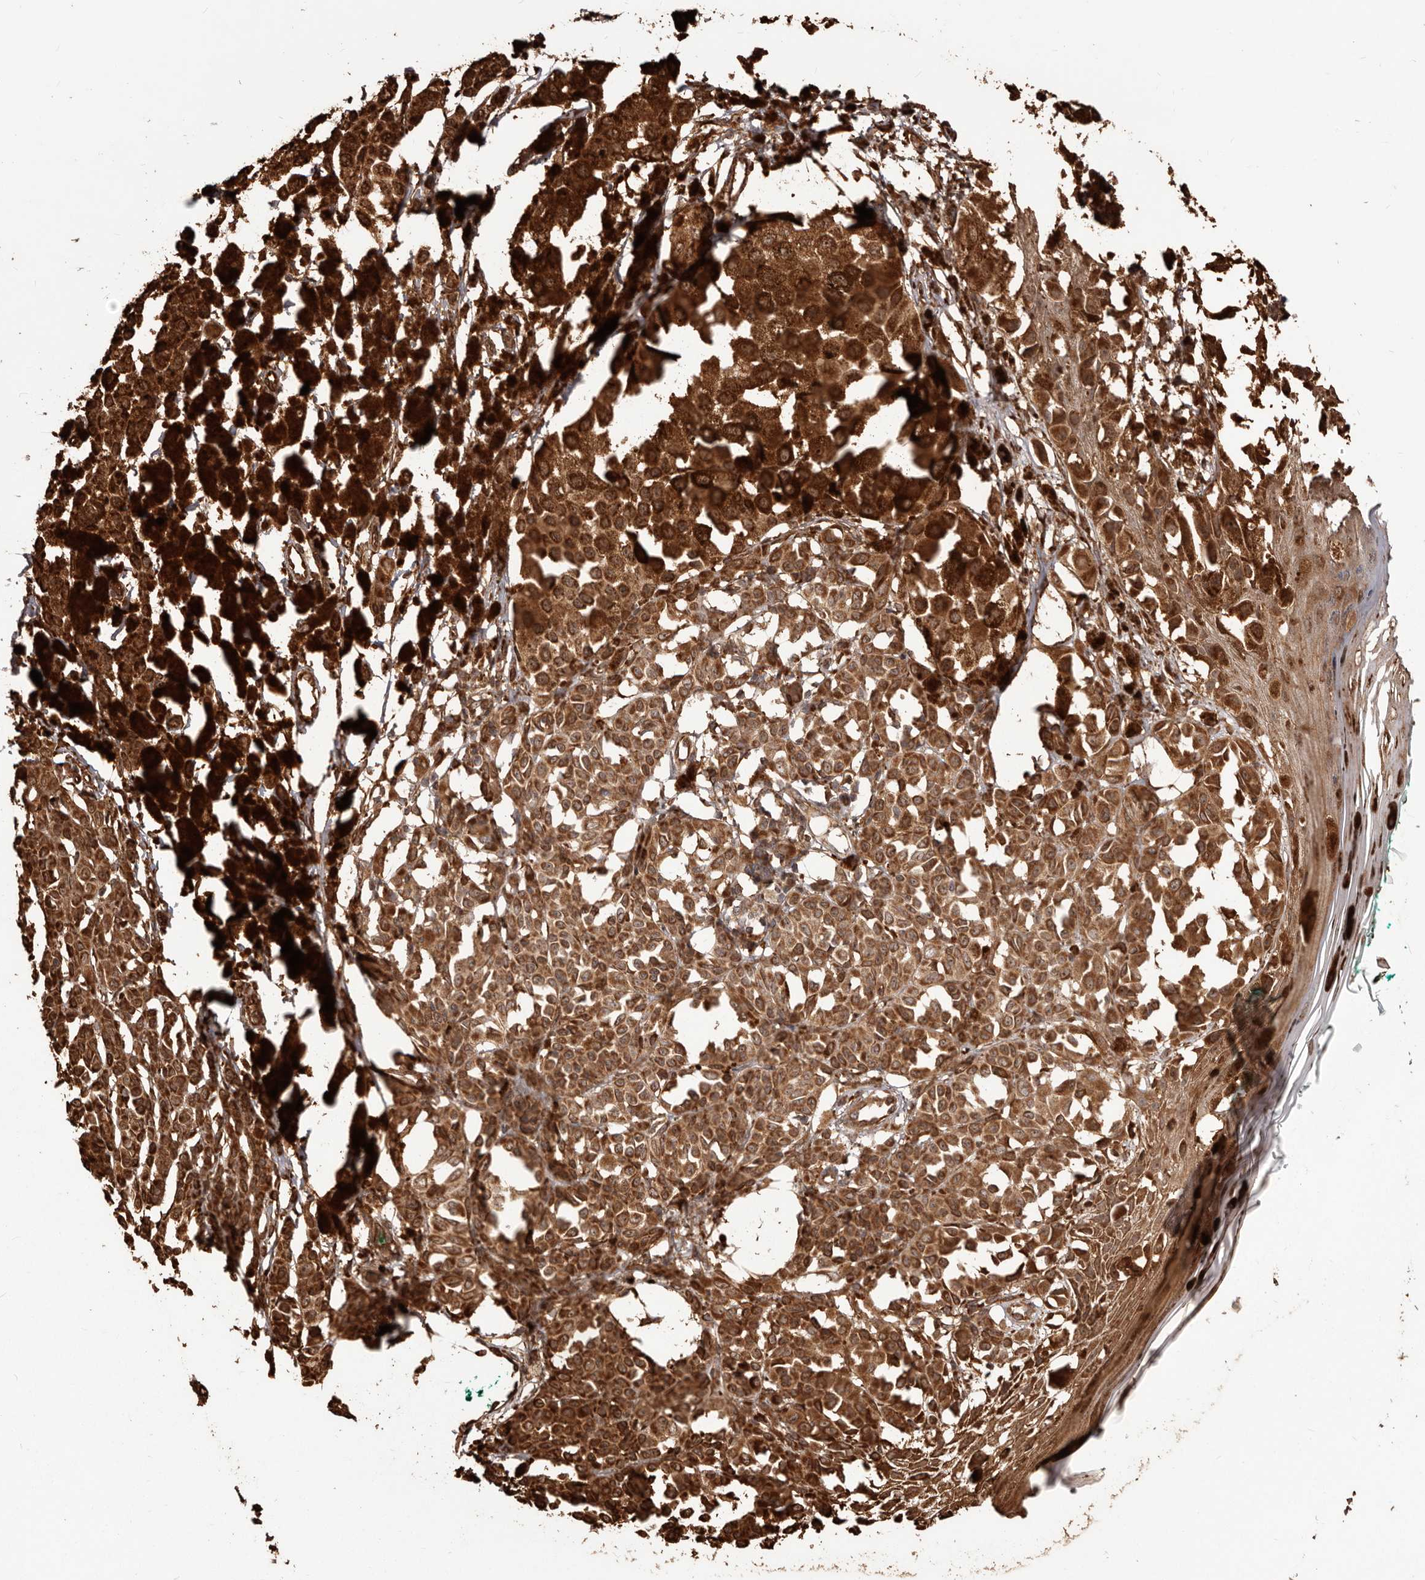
{"staining": {"intensity": "strong", "quantity": ">75%", "location": "cytoplasmic/membranous"}, "tissue": "melanoma", "cell_type": "Tumor cells", "image_type": "cancer", "snomed": [{"axis": "morphology", "description": "Malignant melanoma, NOS"}, {"axis": "topography", "description": "Skin of leg"}], "caption": "Tumor cells show high levels of strong cytoplasmic/membranous expression in about >75% of cells in melanoma. The staining was performed using DAB to visualize the protein expression in brown, while the nuclei were stained in blue with hematoxylin (Magnification: 20x).", "gene": "MTO1", "patient": {"sex": "female", "age": 72}}